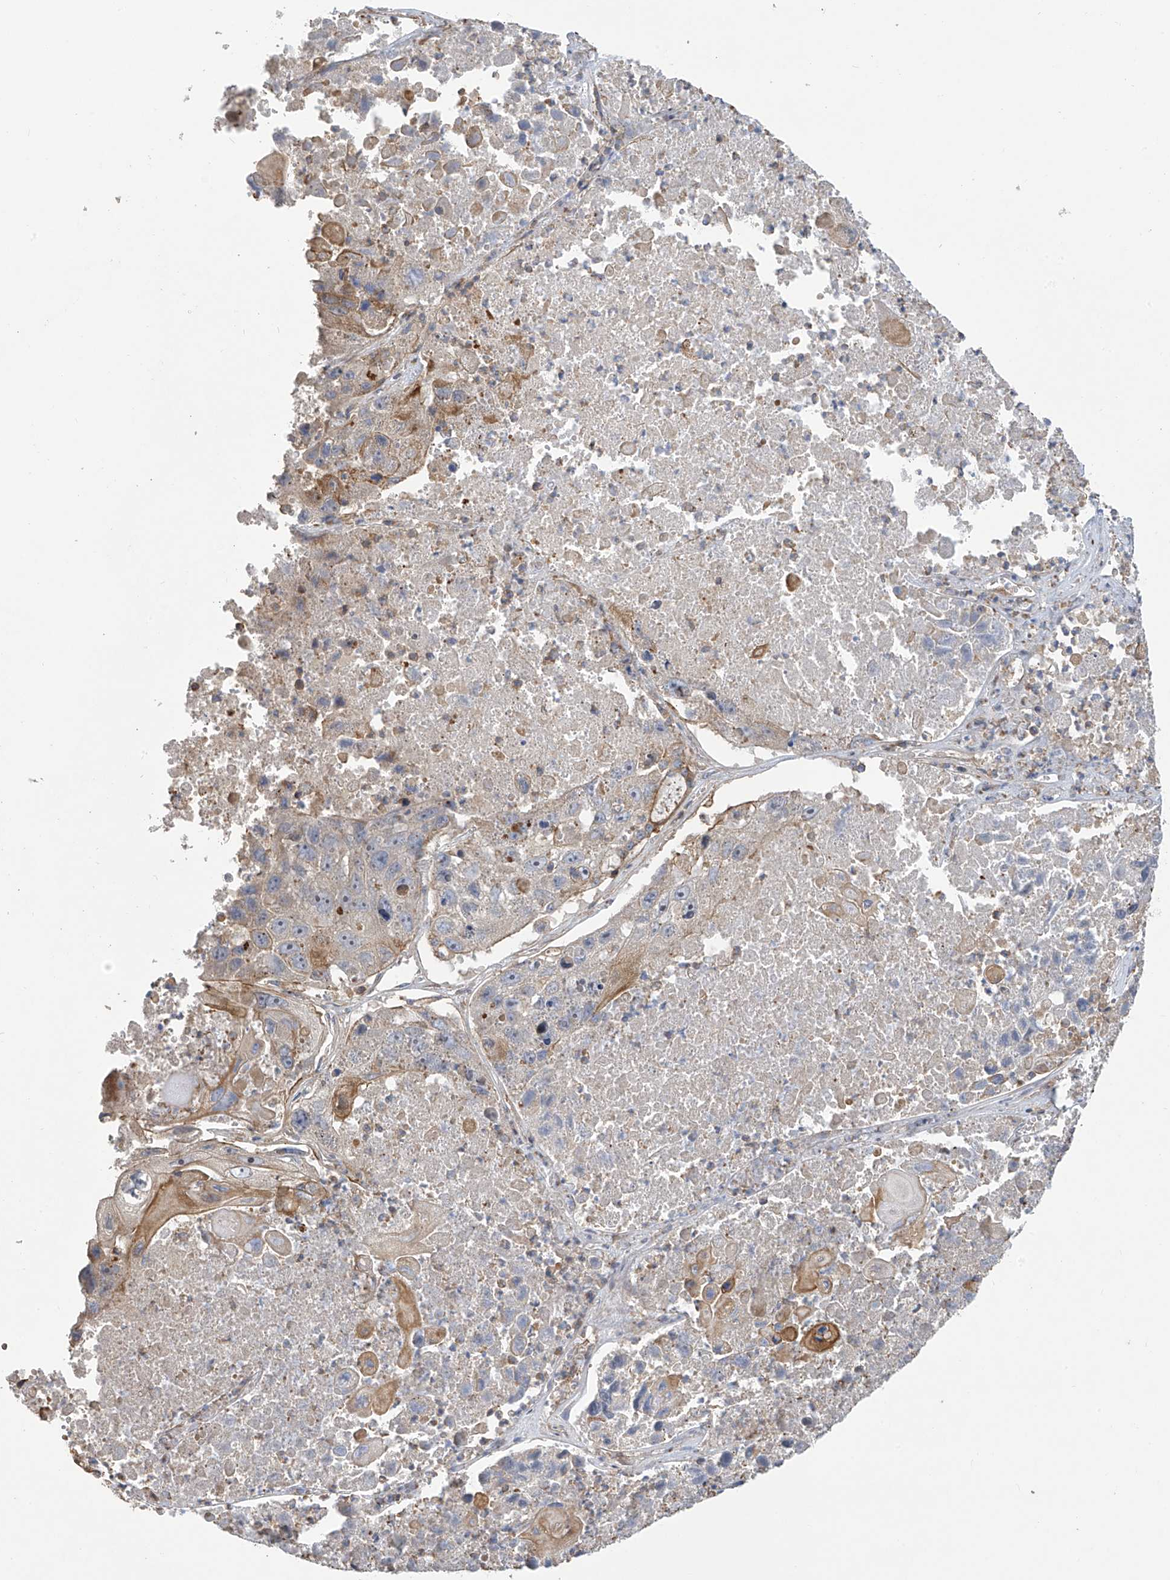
{"staining": {"intensity": "negative", "quantity": "none", "location": "none"}, "tissue": "lung cancer", "cell_type": "Tumor cells", "image_type": "cancer", "snomed": [{"axis": "morphology", "description": "Squamous cell carcinoma, NOS"}, {"axis": "topography", "description": "Lung"}], "caption": "The micrograph demonstrates no significant staining in tumor cells of lung cancer (squamous cell carcinoma).", "gene": "SLC43A3", "patient": {"sex": "male", "age": 61}}